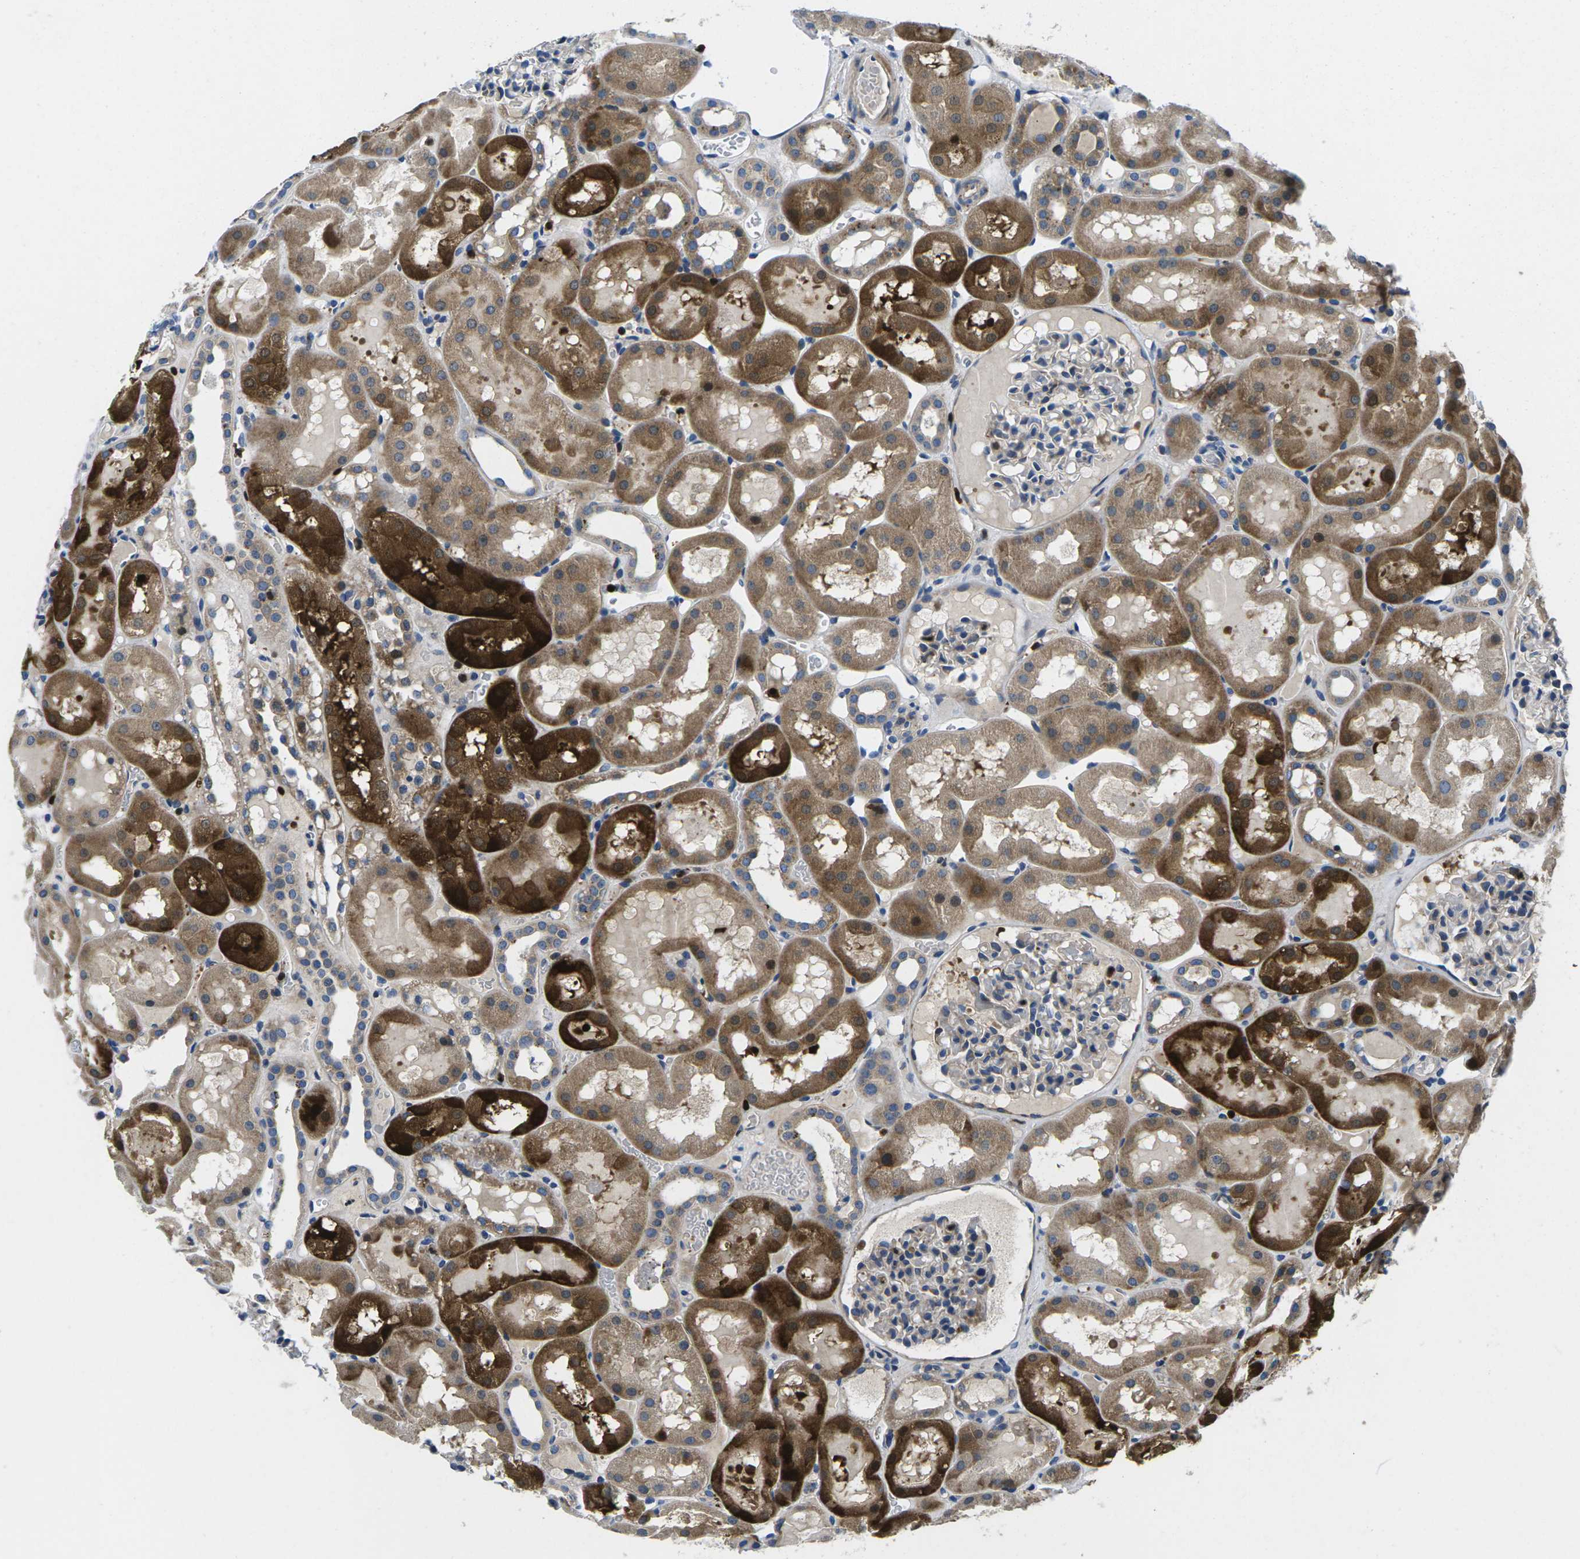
{"staining": {"intensity": "negative", "quantity": "none", "location": "none"}, "tissue": "kidney", "cell_type": "Cells in glomeruli", "image_type": "normal", "snomed": [{"axis": "morphology", "description": "Normal tissue, NOS"}, {"axis": "topography", "description": "Kidney"}, {"axis": "topography", "description": "Urinary bladder"}], "caption": "Human kidney stained for a protein using IHC demonstrates no expression in cells in glomeruli.", "gene": "PLCE1", "patient": {"sex": "male", "age": 16}}